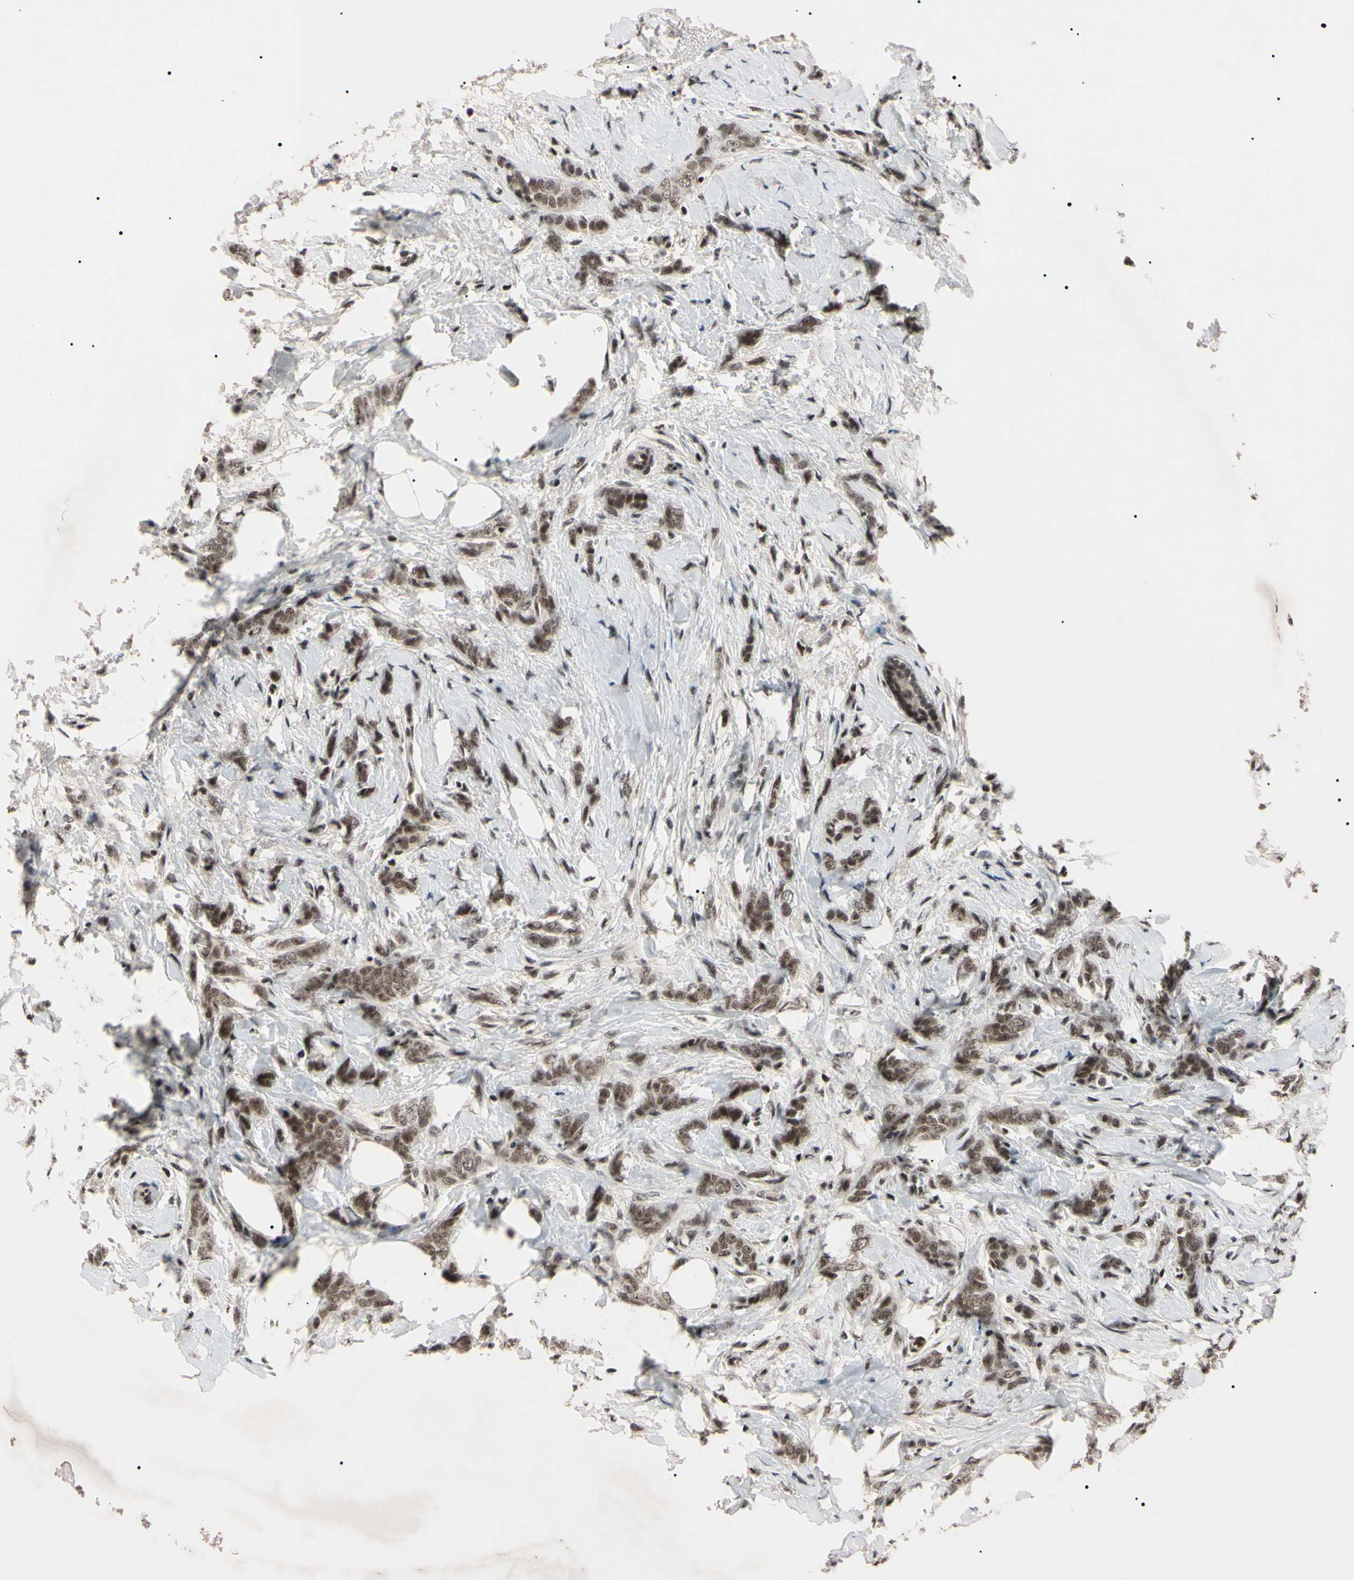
{"staining": {"intensity": "moderate", "quantity": ">75%", "location": "nuclear"}, "tissue": "breast cancer", "cell_type": "Tumor cells", "image_type": "cancer", "snomed": [{"axis": "morphology", "description": "Lobular carcinoma, in situ"}, {"axis": "morphology", "description": "Lobular carcinoma"}, {"axis": "topography", "description": "Breast"}], "caption": "The micrograph demonstrates a brown stain indicating the presence of a protein in the nuclear of tumor cells in breast cancer.", "gene": "YY1", "patient": {"sex": "female", "age": 41}}